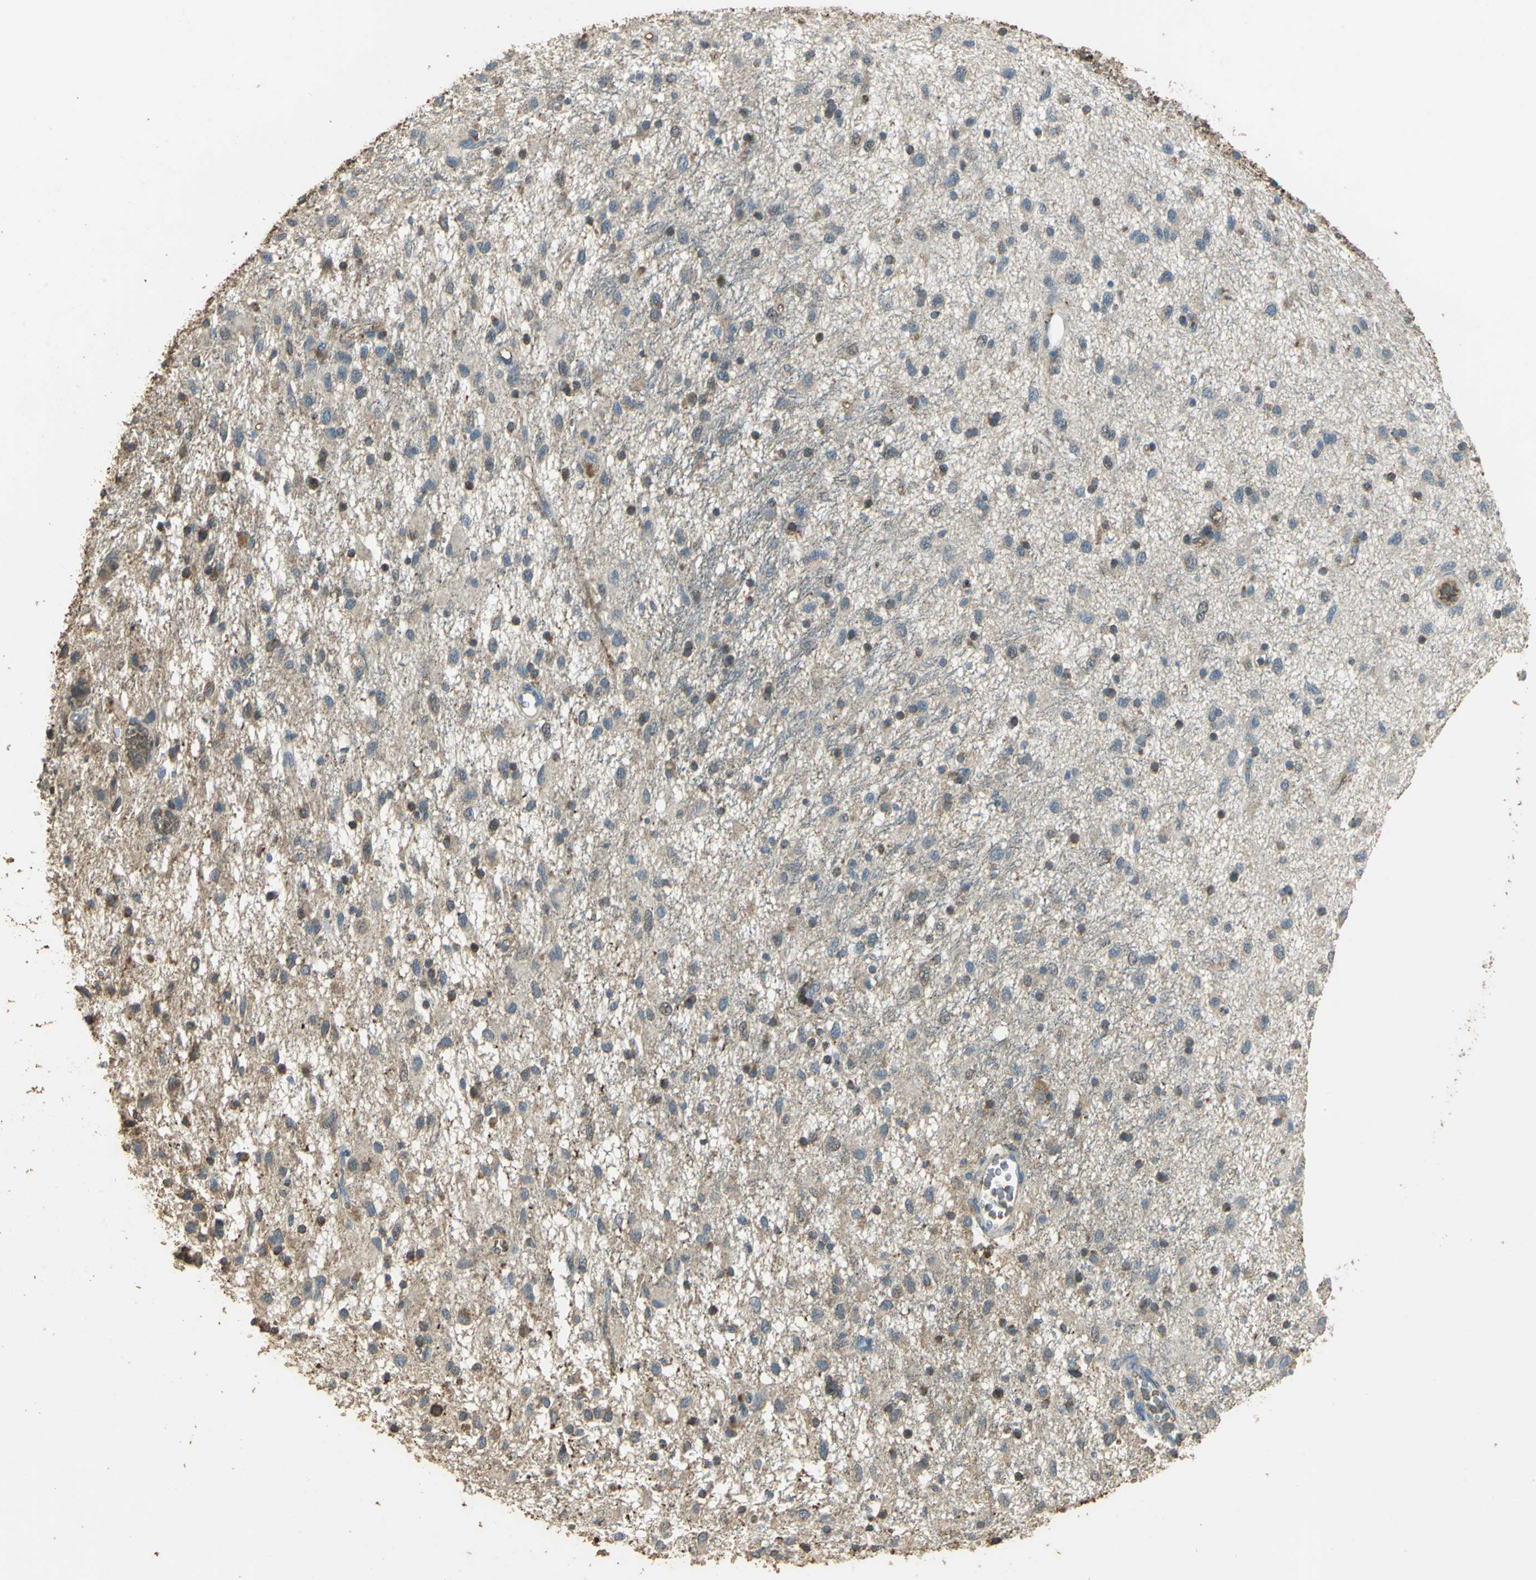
{"staining": {"intensity": "weak", "quantity": ">75%", "location": "cytoplasmic/membranous"}, "tissue": "glioma", "cell_type": "Tumor cells", "image_type": "cancer", "snomed": [{"axis": "morphology", "description": "Glioma, malignant, Low grade"}, {"axis": "topography", "description": "Brain"}], "caption": "Protein analysis of glioma tissue exhibits weak cytoplasmic/membranous positivity in approximately >75% of tumor cells.", "gene": "TRAPPC2", "patient": {"sex": "male", "age": 77}}